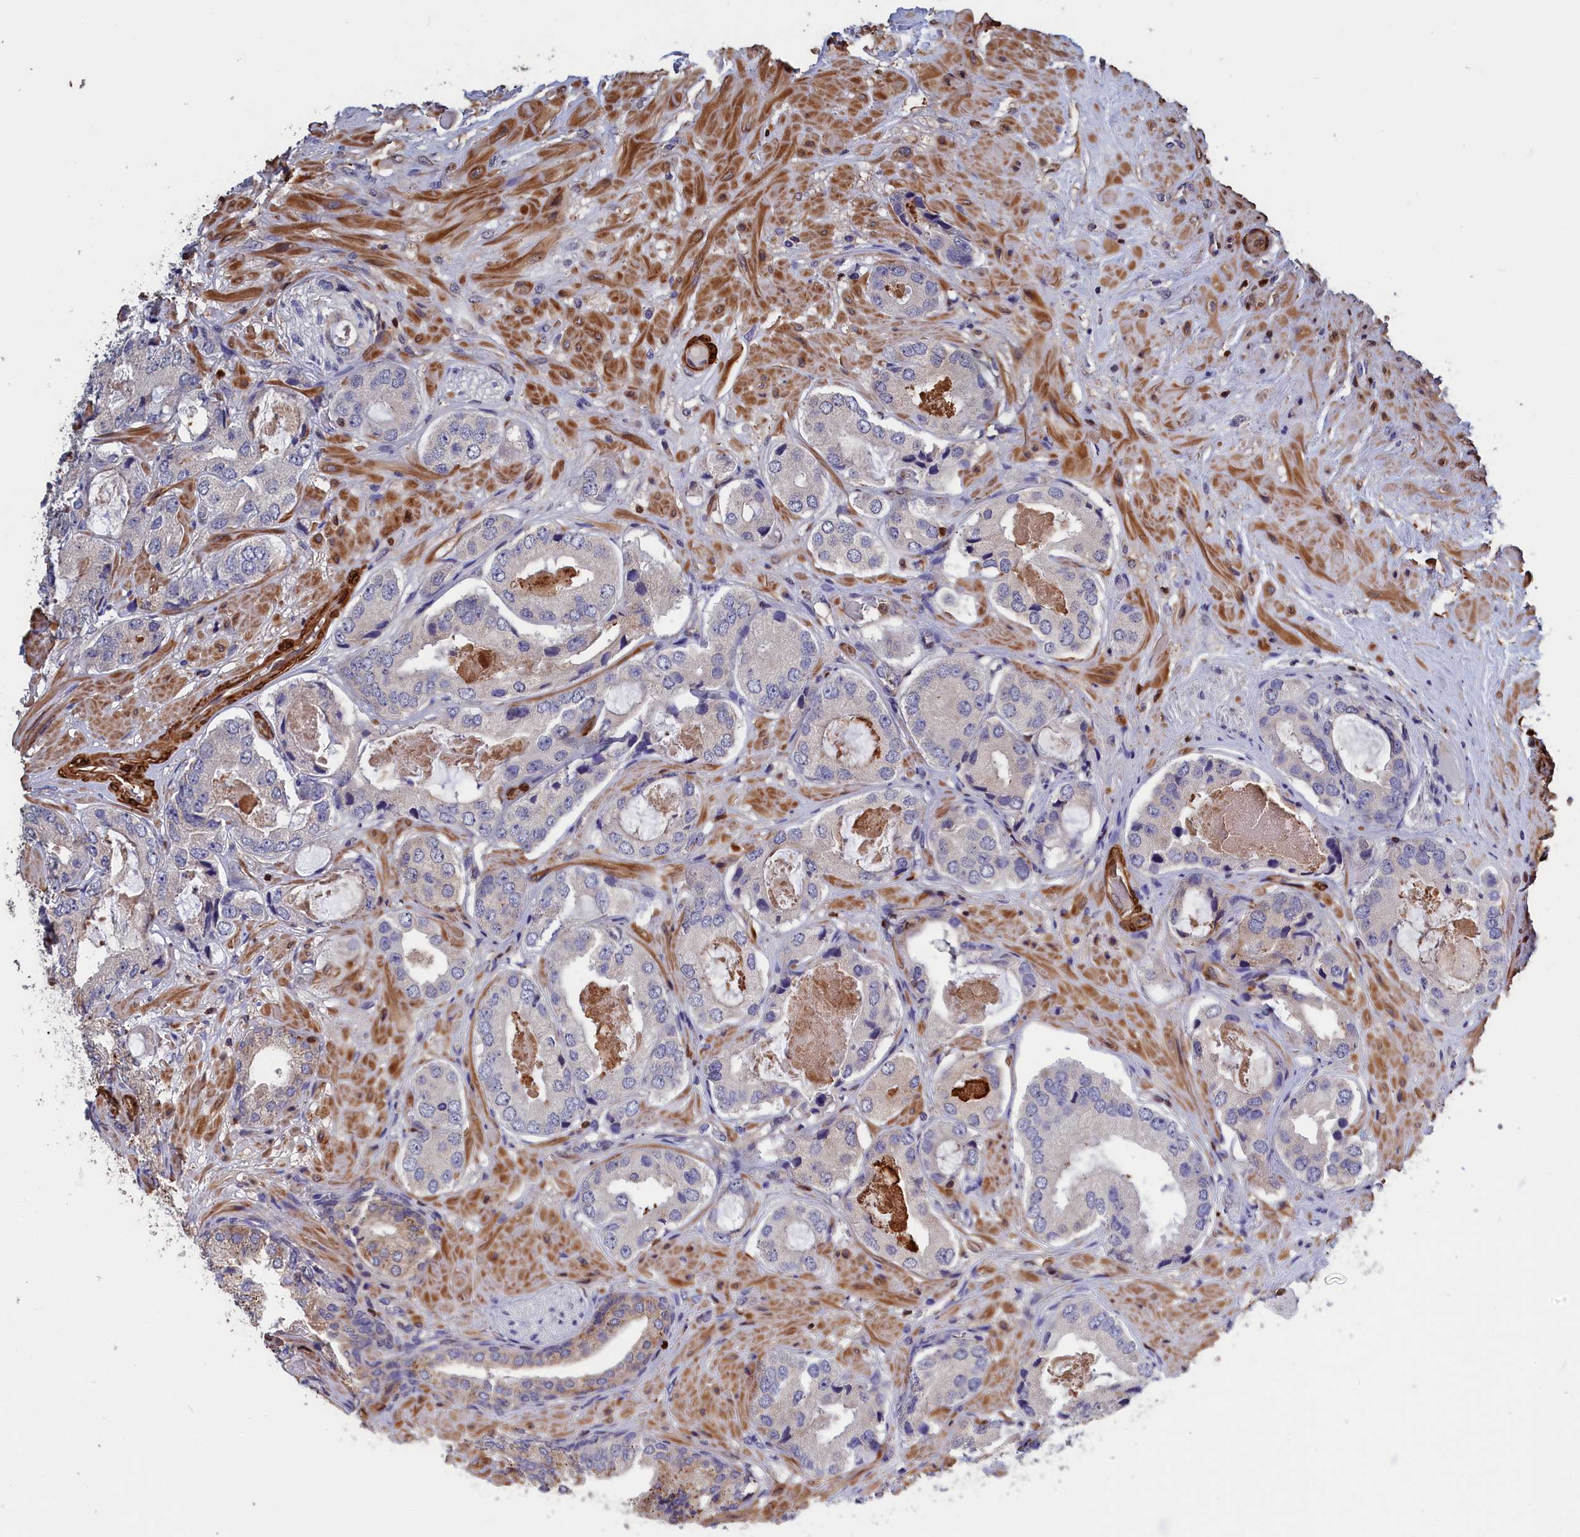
{"staining": {"intensity": "negative", "quantity": "none", "location": "none"}, "tissue": "prostate cancer", "cell_type": "Tumor cells", "image_type": "cancer", "snomed": [{"axis": "morphology", "description": "Adenocarcinoma, High grade"}, {"axis": "topography", "description": "Prostate"}], "caption": "A high-resolution micrograph shows immunohistochemistry staining of prostate cancer (adenocarcinoma (high-grade)), which reveals no significant staining in tumor cells.", "gene": "CRIP1", "patient": {"sex": "male", "age": 59}}